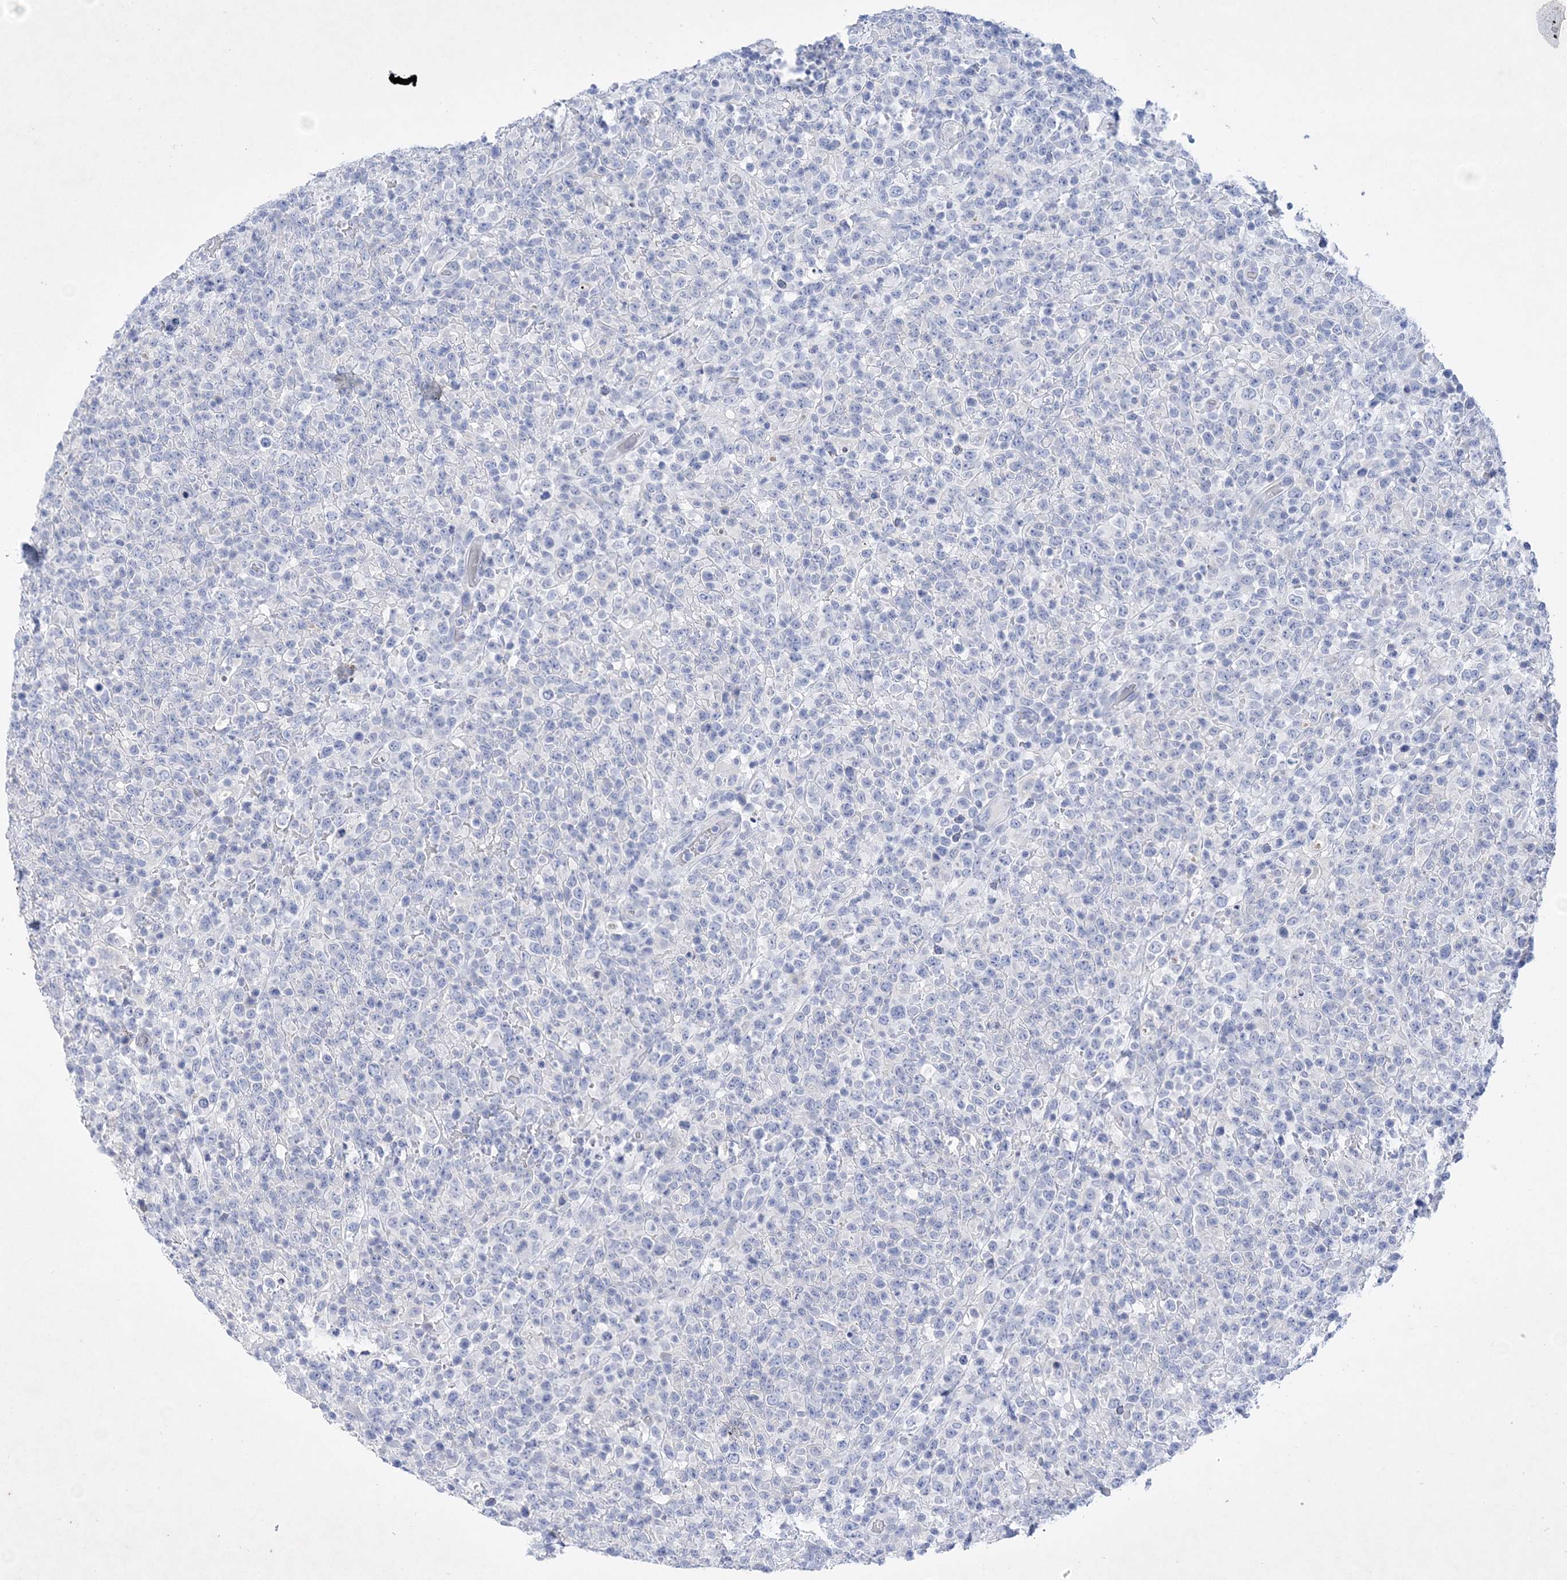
{"staining": {"intensity": "negative", "quantity": "none", "location": "none"}, "tissue": "lymphoma", "cell_type": "Tumor cells", "image_type": "cancer", "snomed": [{"axis": "morphology", "description": "Malignant lymphoma, non-Hodgkin's type, High grade"}, {"axis": "topography", "description": "Colon"}], "caption": "The image exhibits no significant expression in tumor cells of malignant lymphoma, non-Hodgkin's type (high-grade).", "gene": "COPS8", "patient": {"sex": "female", "age": 53}}